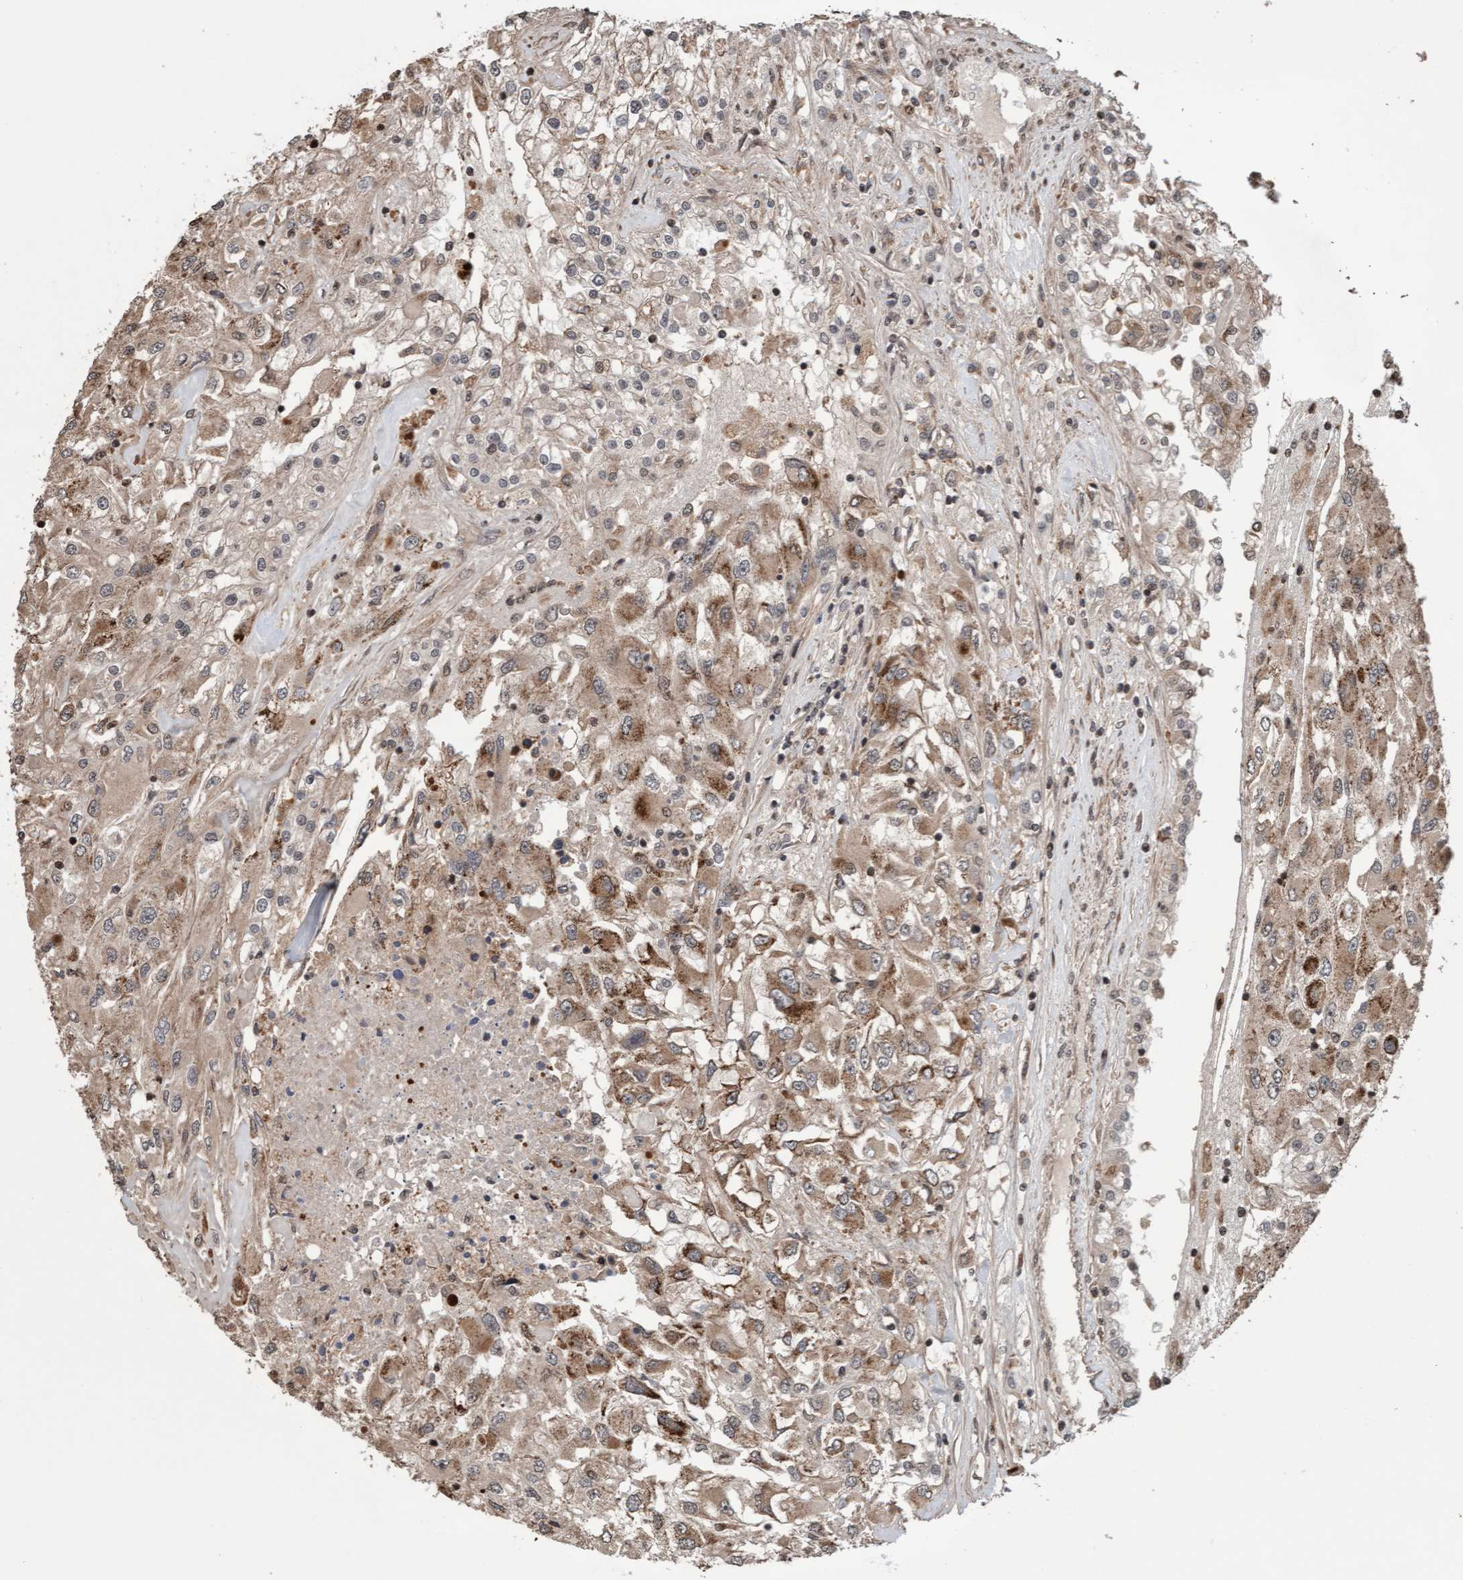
{"staining": {"intensity": "moderate", "quantity": ">75%", "location": "cytoplasmic/membranous"}, "tissue": "renal cancer", "cell_type": "Tumor cells", "image_type": "cancer", "snomed": [{"axis": "morphology", "description": "Adenocarcinoma, NOS"}, {"axis": "topography", "description": "Kidney"}], "caption": "Renal cancer stained for a protein exhibits moderate cytoplasmic/membranous positivity in tumor cells.", "gene": "PECR", "patient": {"sex": "female", "age": 52}}